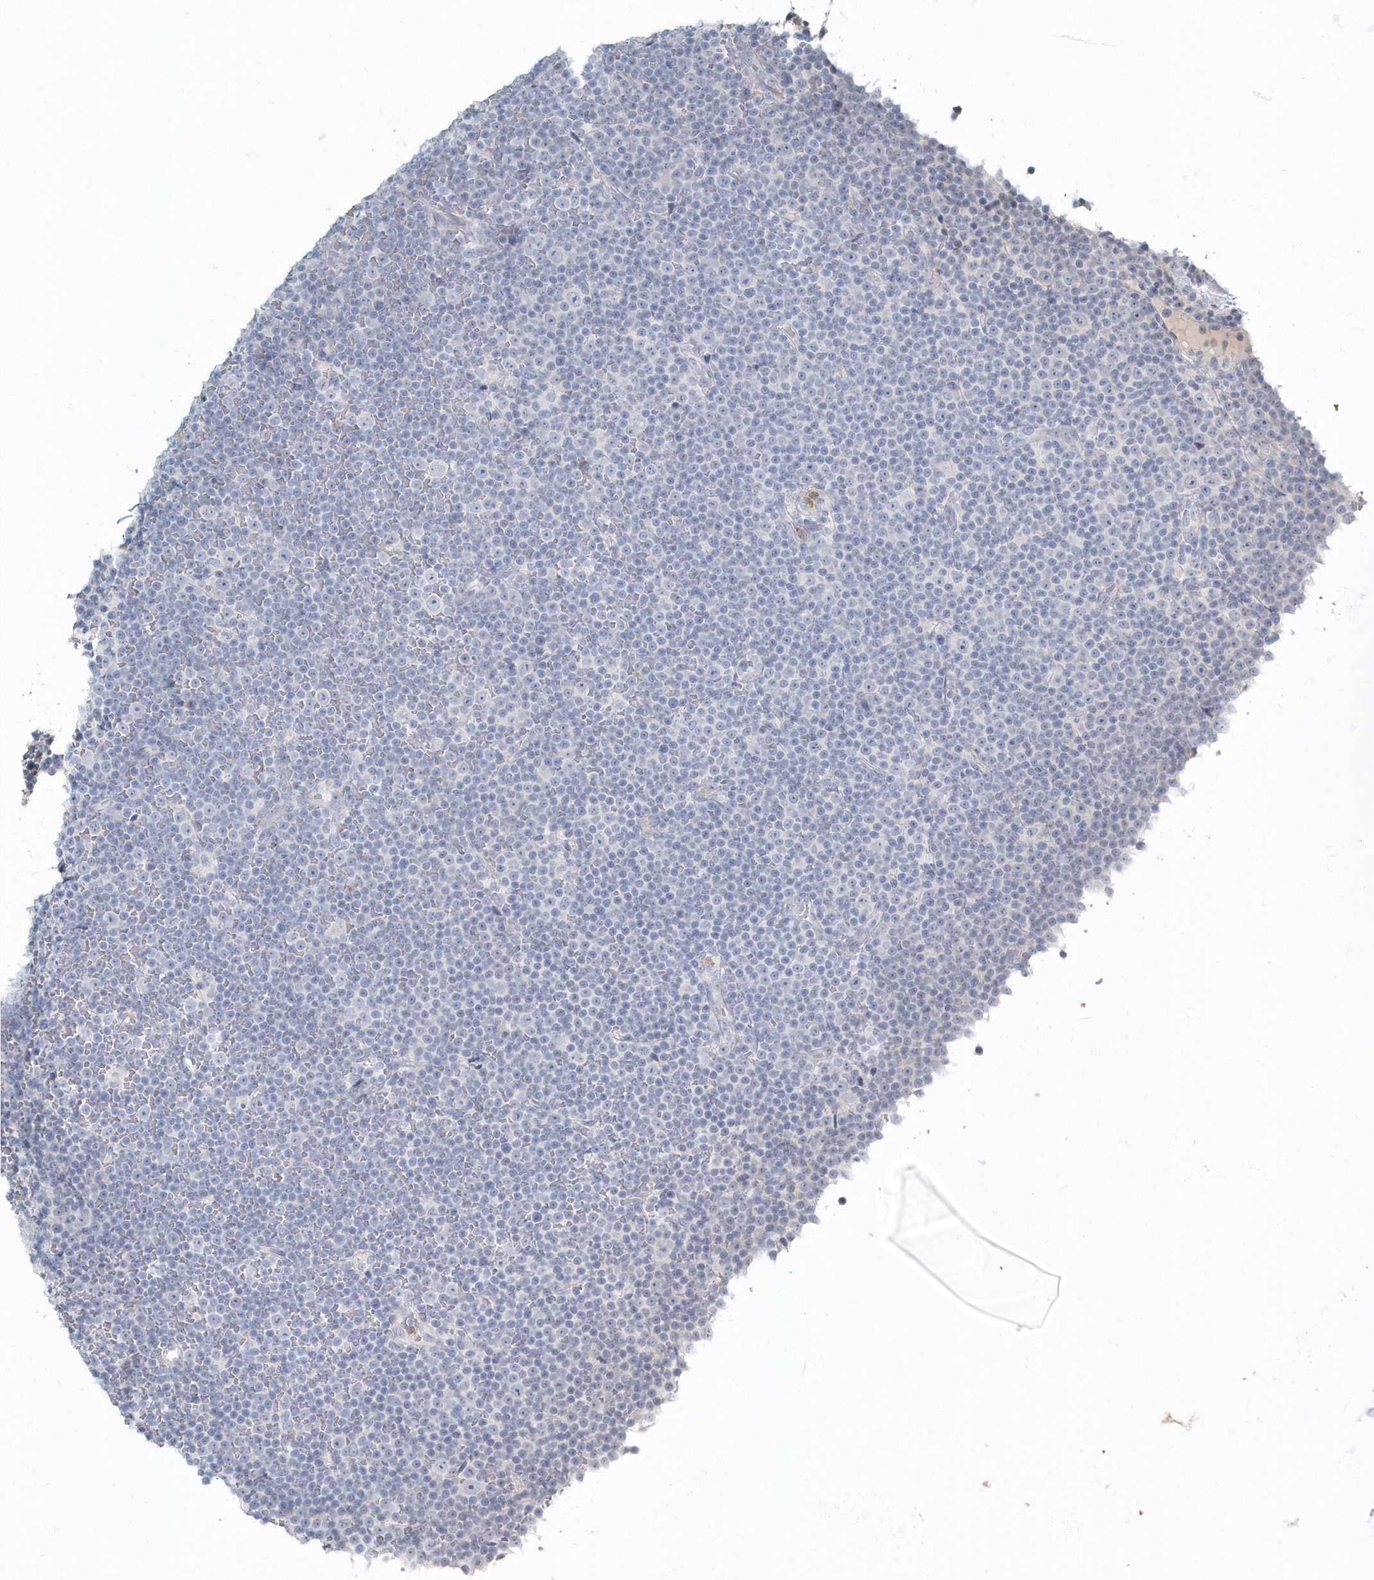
{"staining": {"intensity": "negative", "quantity": "none", "location": "none"}, "tissue": "lymphoma", "cell_type": "Tumor cells", "image_type": "cancer", "snomed": [{"axis": "morphology", "description": "Malignant lymphoma, non-Hodgkin's type, Low grade"}, {"axis": "topography", "description": "Lymph node"}], "caption": "There is no significant staining in tumor cells of low-grade malignant lymphoma, non-Hodgkin's type.", "gene": "MYOT", "patient": {"sex": "female", "age": 67}}